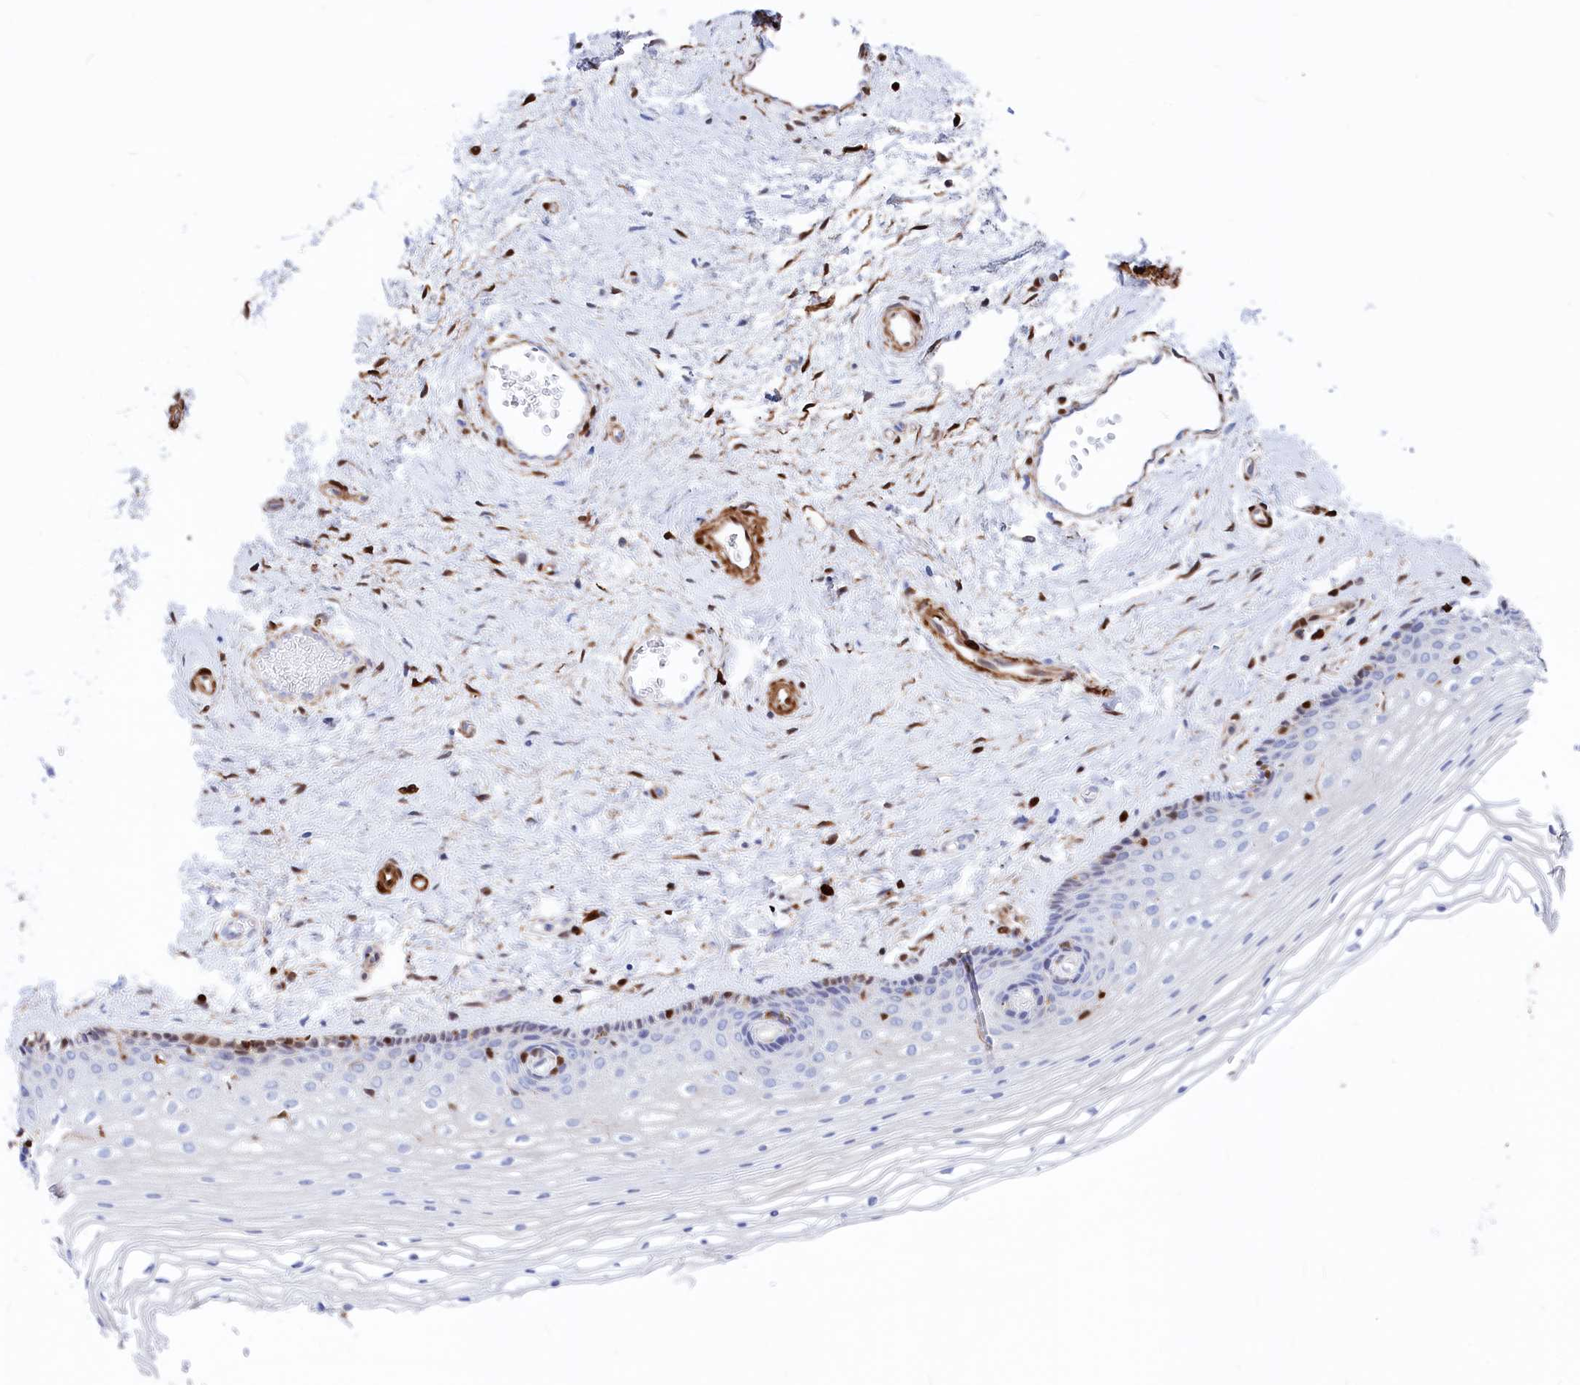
{"staining": {"intensity": "negative", "quantity": "none", "location": "none"}, "tissue": "vagina", "cell_type": "Squamous epithelial cells", "image_type": "normal", "snomed": [{"axis": "morphology", "description": "Normal tissue, NOS"}, {"axis": "topography", "description": "Vagina"}], "caption": "This is an IHC micrograph of normal human vagina. There is no staining in squamous epithelial cells.", "gene": "CRIP1", "patient": {"sex": "female", "age": 46}}